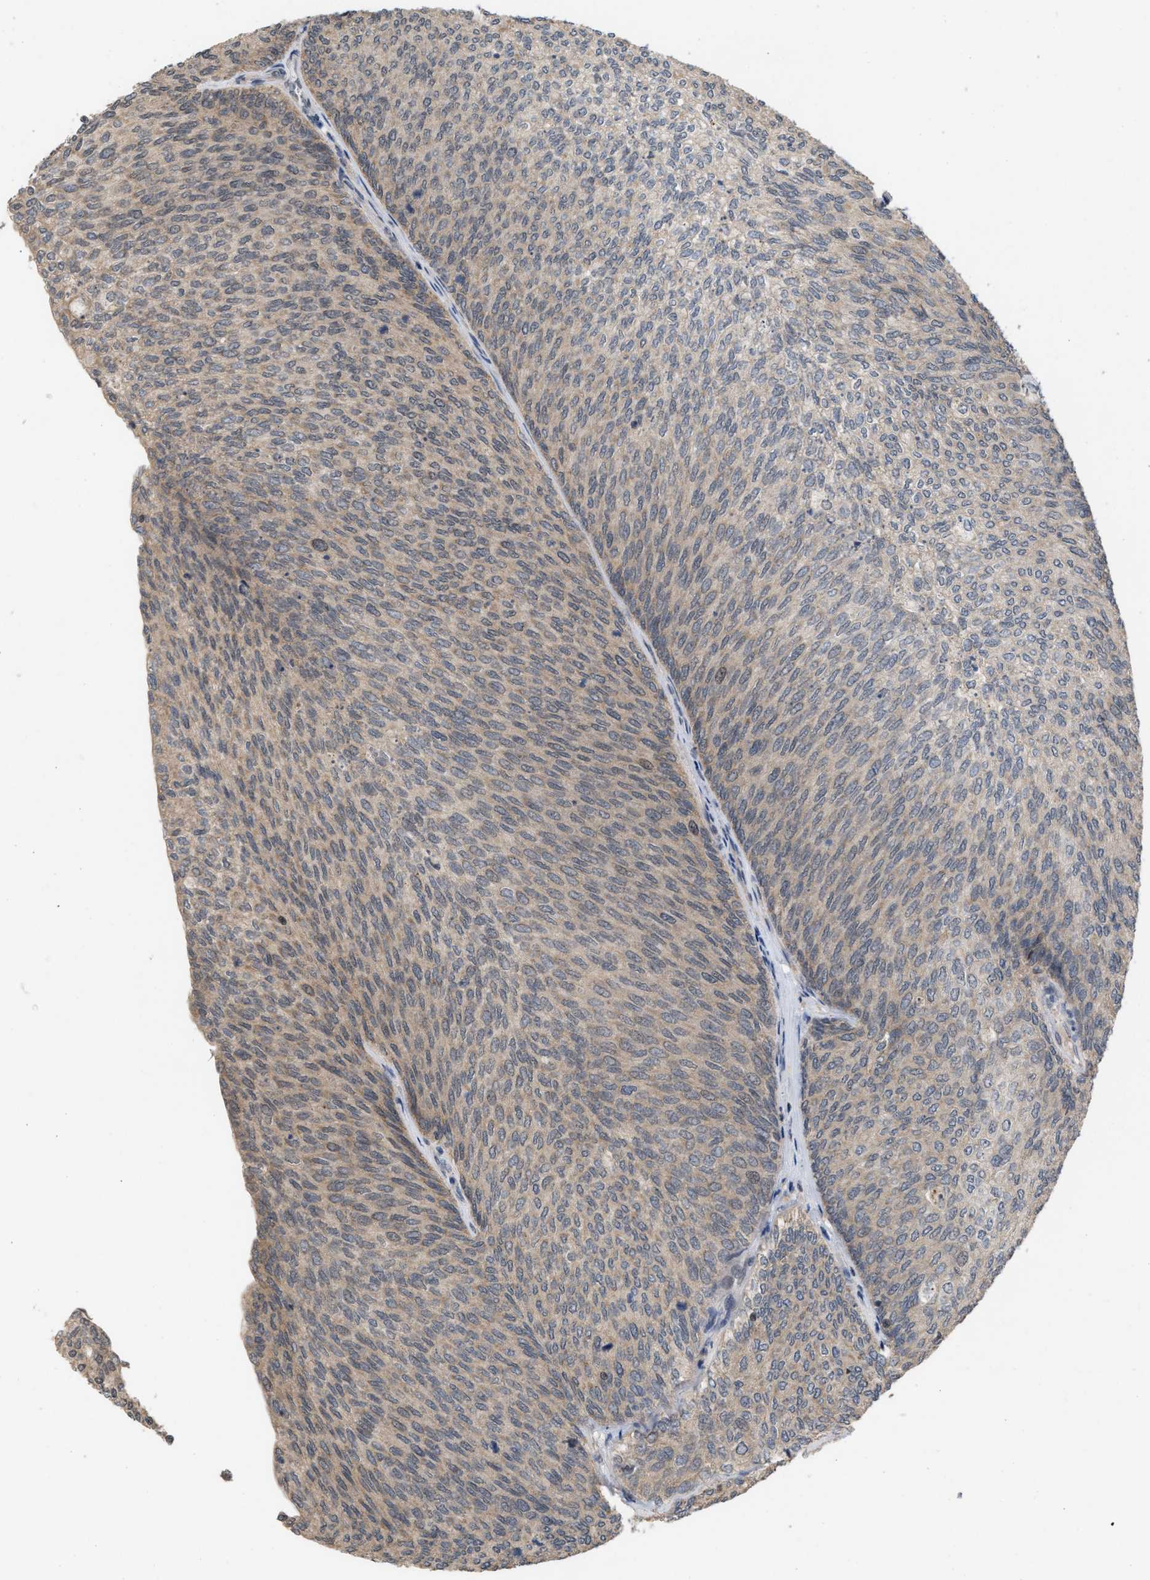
{"staining": {"intensity": "weak", "quantity": ">75%", "location": "cytoplasmic/membranous"}, "tissue": "urothelial cancer", "cell_type": "Tumor cells", "image_type": "cancer", "snomed": [{"axis": "morphology", "description": "Urothelial carcinoma, Low grade"}, {"axis": "topography", "description": "Urinary bladder"}], "caption": "Immunohistochemistry (IHC) of urothelial carcinoma (low-grade) shows low levels of weak cytoplasmic/membranous staining in about >75% of tumor cells.", "gene": "C9orf78", "patient": {"sex": "female", "age": 79}}